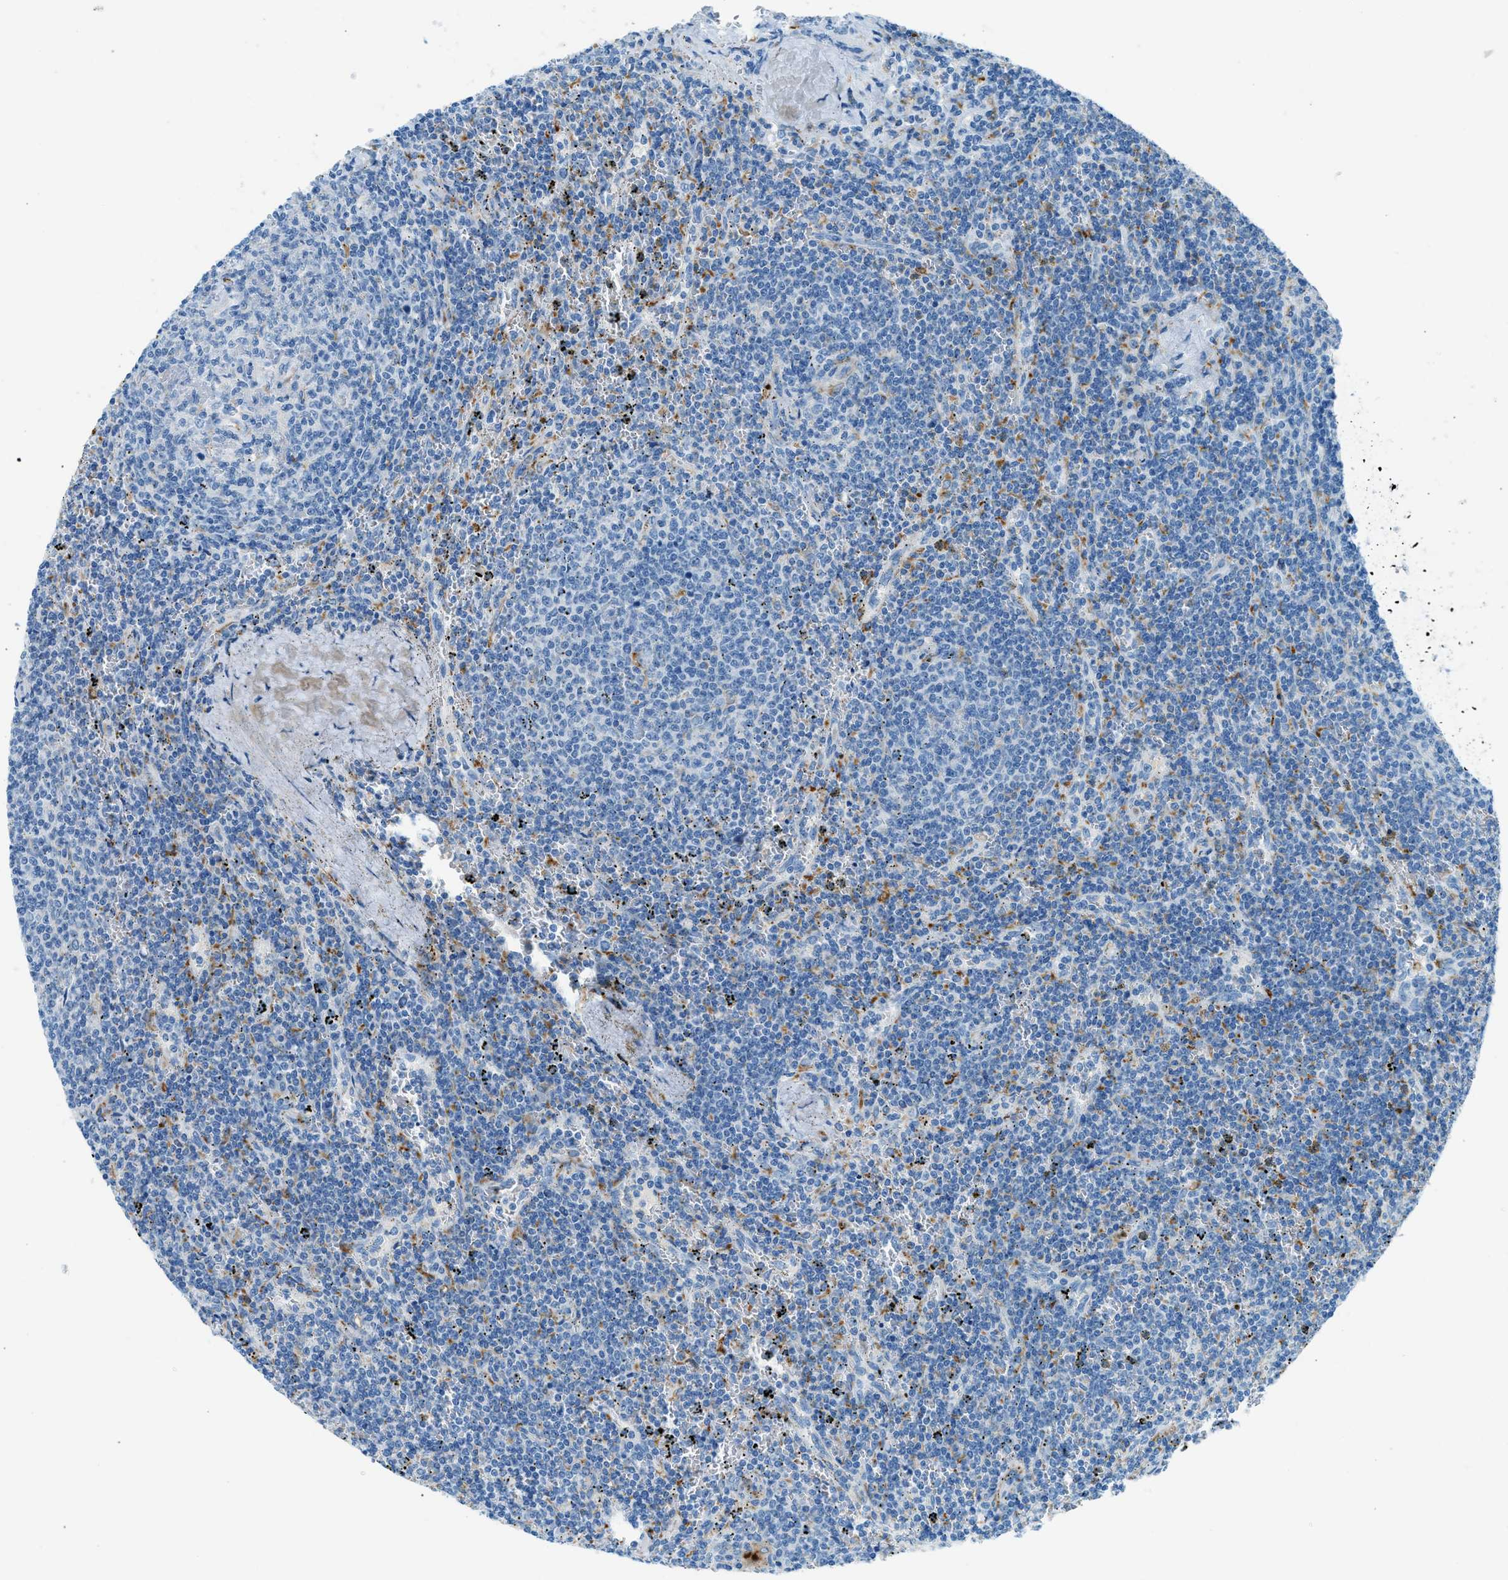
{"staining": {"intensity": "negative", "quantity": "none", "location": "none"}, "tissue": "lymphoma", "cell_type": "Tumor cells", "image_type": "cancer", "snomed": [{"axis": "morphology", "description": "Malignant lymphoma, non-Hodgkin's type, Low grade"}, {"axis": "topography", "description": "Spleen"}], "caption": "Immunohistochemical staining of human malignant lymphoma, non-Hodgkin's type (low-grade) reveals no significant expression in tumor cells.", "gene": "C21orf62", "patient": {"sex": "female", "age": 50}}